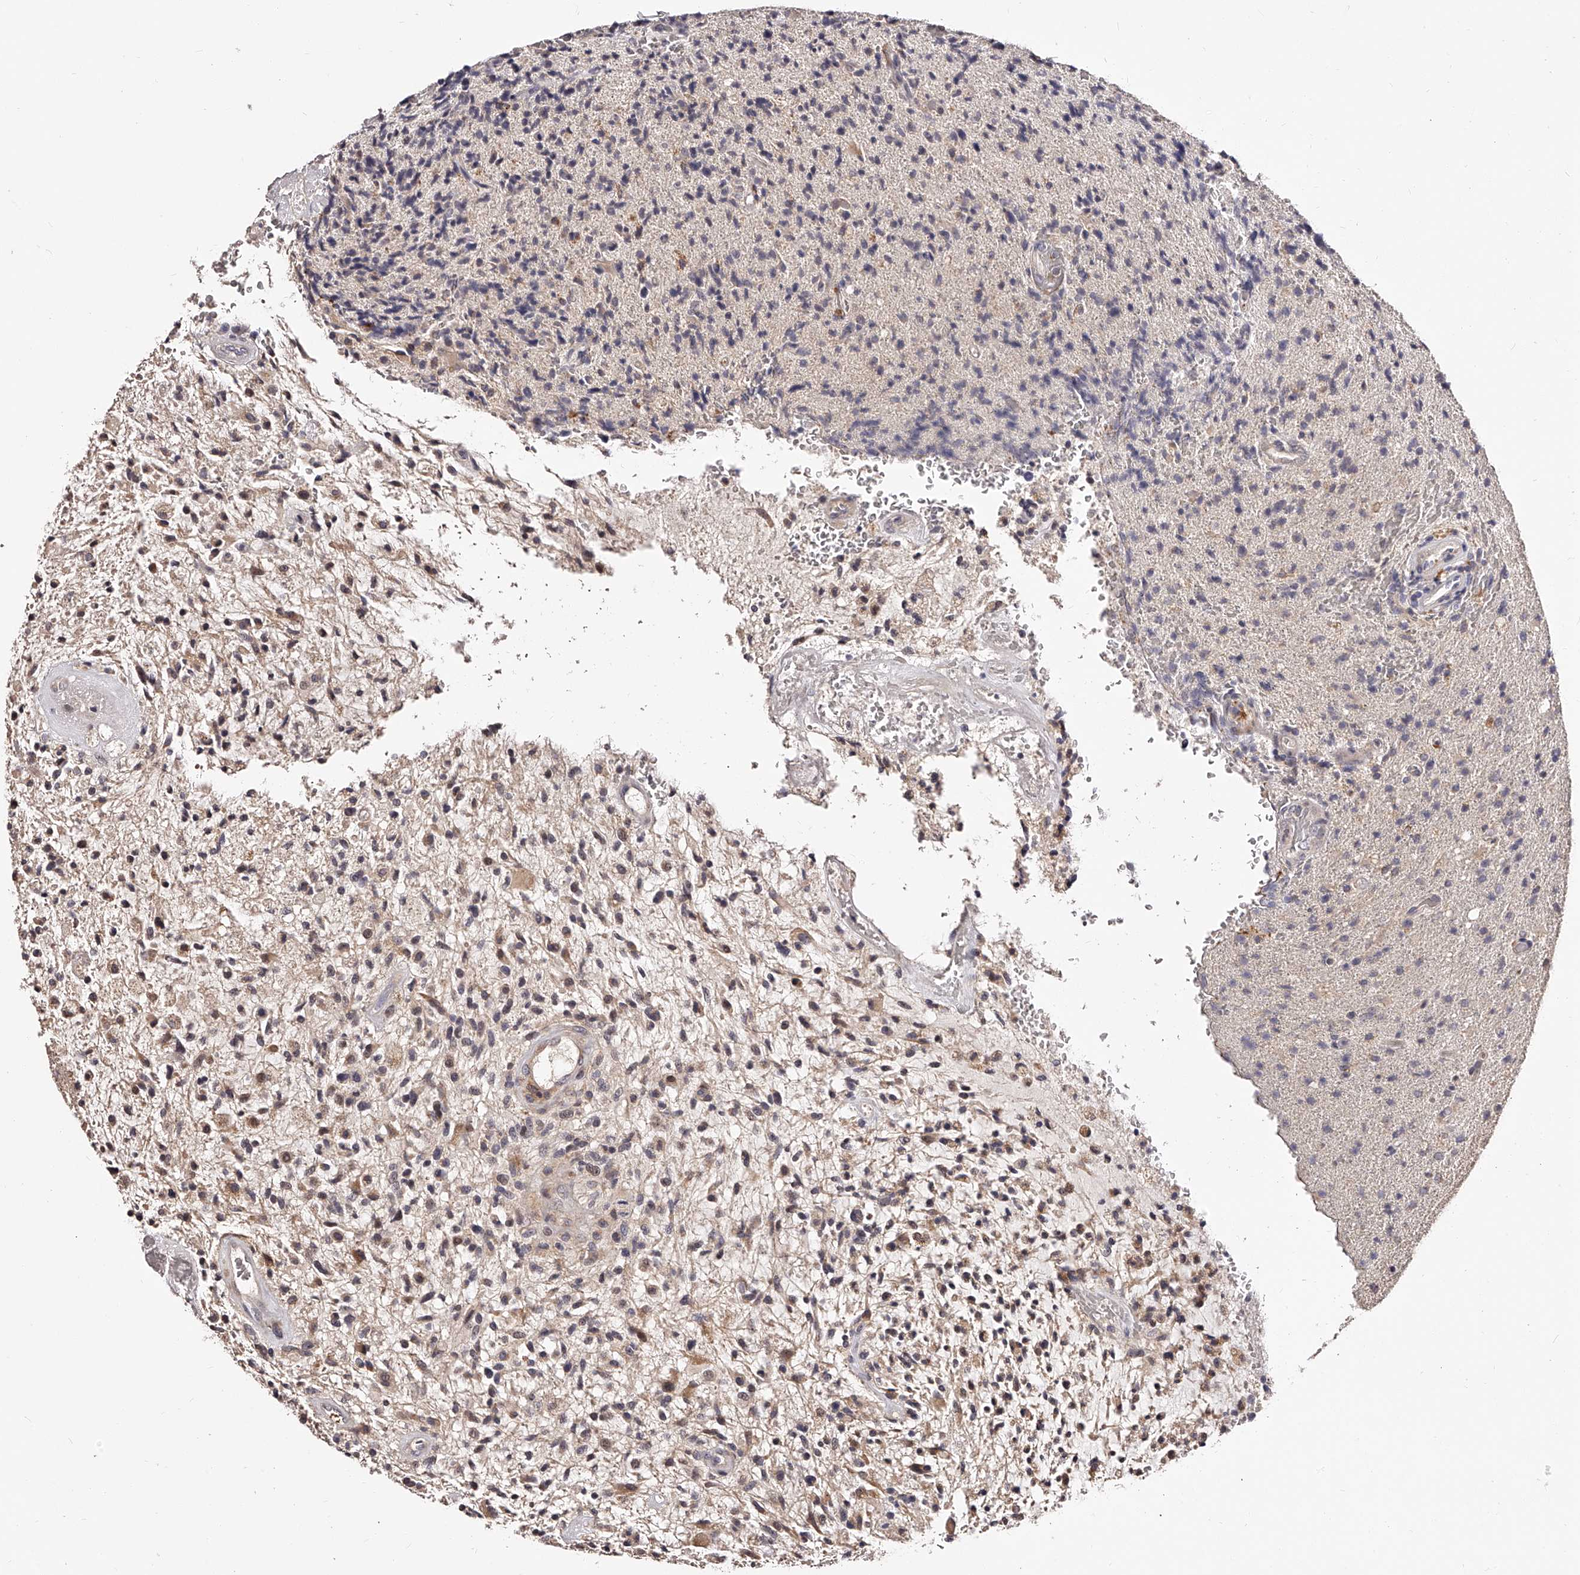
{"staining": {"intensity": "weak", "quantity": "<25%", "location": "cytoplasmic/membranous,nuclear"}, "tissue": "glioma", "cell_type": "Tumor cells", "image_type": "cancer", "snomed": [{"axis": "morphology", "description": "Glioma, malignant, High grade"}, {"axis": "topography", "description": "Brain"}], "caption": "The histopathology image shows no significant staining in tumor cells of glioma.", "gene": "ZNF502", "patient": {"sex": "male", "age": 72}}